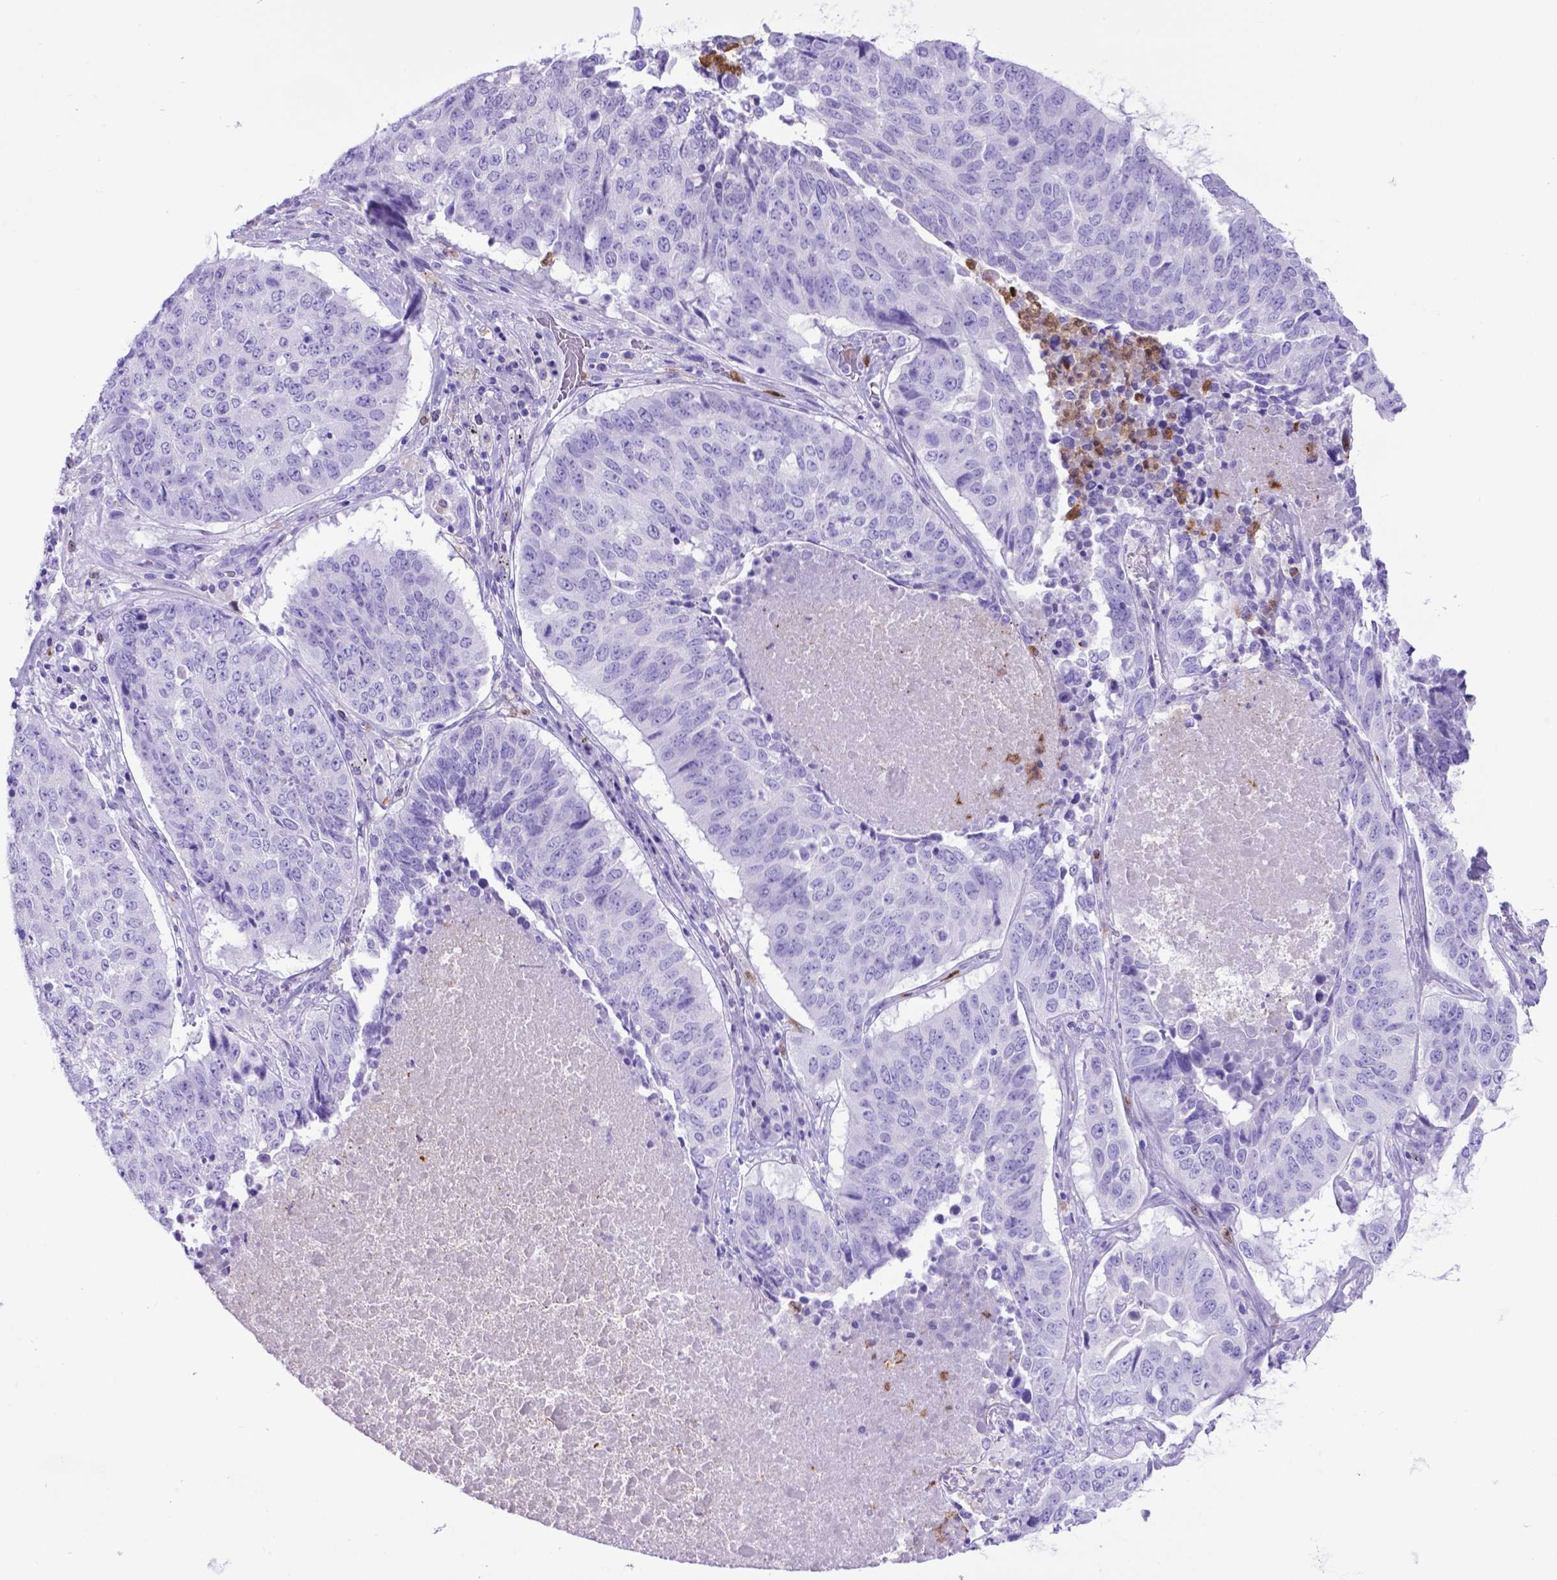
{"staining": {"intensity": "negative", "quantity": "none", "location": "none"}, "tissue": "lung cancer", "cell_type": "Tumor cells", "image_type": "cancer", "snomed": [{"axis": "morphology", "description": "Normal tissue, NOS"}, {"axis": "morphology", "description": "Squamous cell carcinoma, NOS"}, {"axis": "topography", "description": "Bronchus"}, {"axis": "topography", "description": "Lung"}], "caption": "Immunohistochemistry of lung squamous cell carcinoma exhibits no positivity in tumor cells. Brightfield microscopy of immunohistochemistry (IHC) stained with DAB (brown) and hematoxylin (blue), captured at high magnification.", "gene": "LZTR1", "patient": {"sex": "male", "age": 64}}